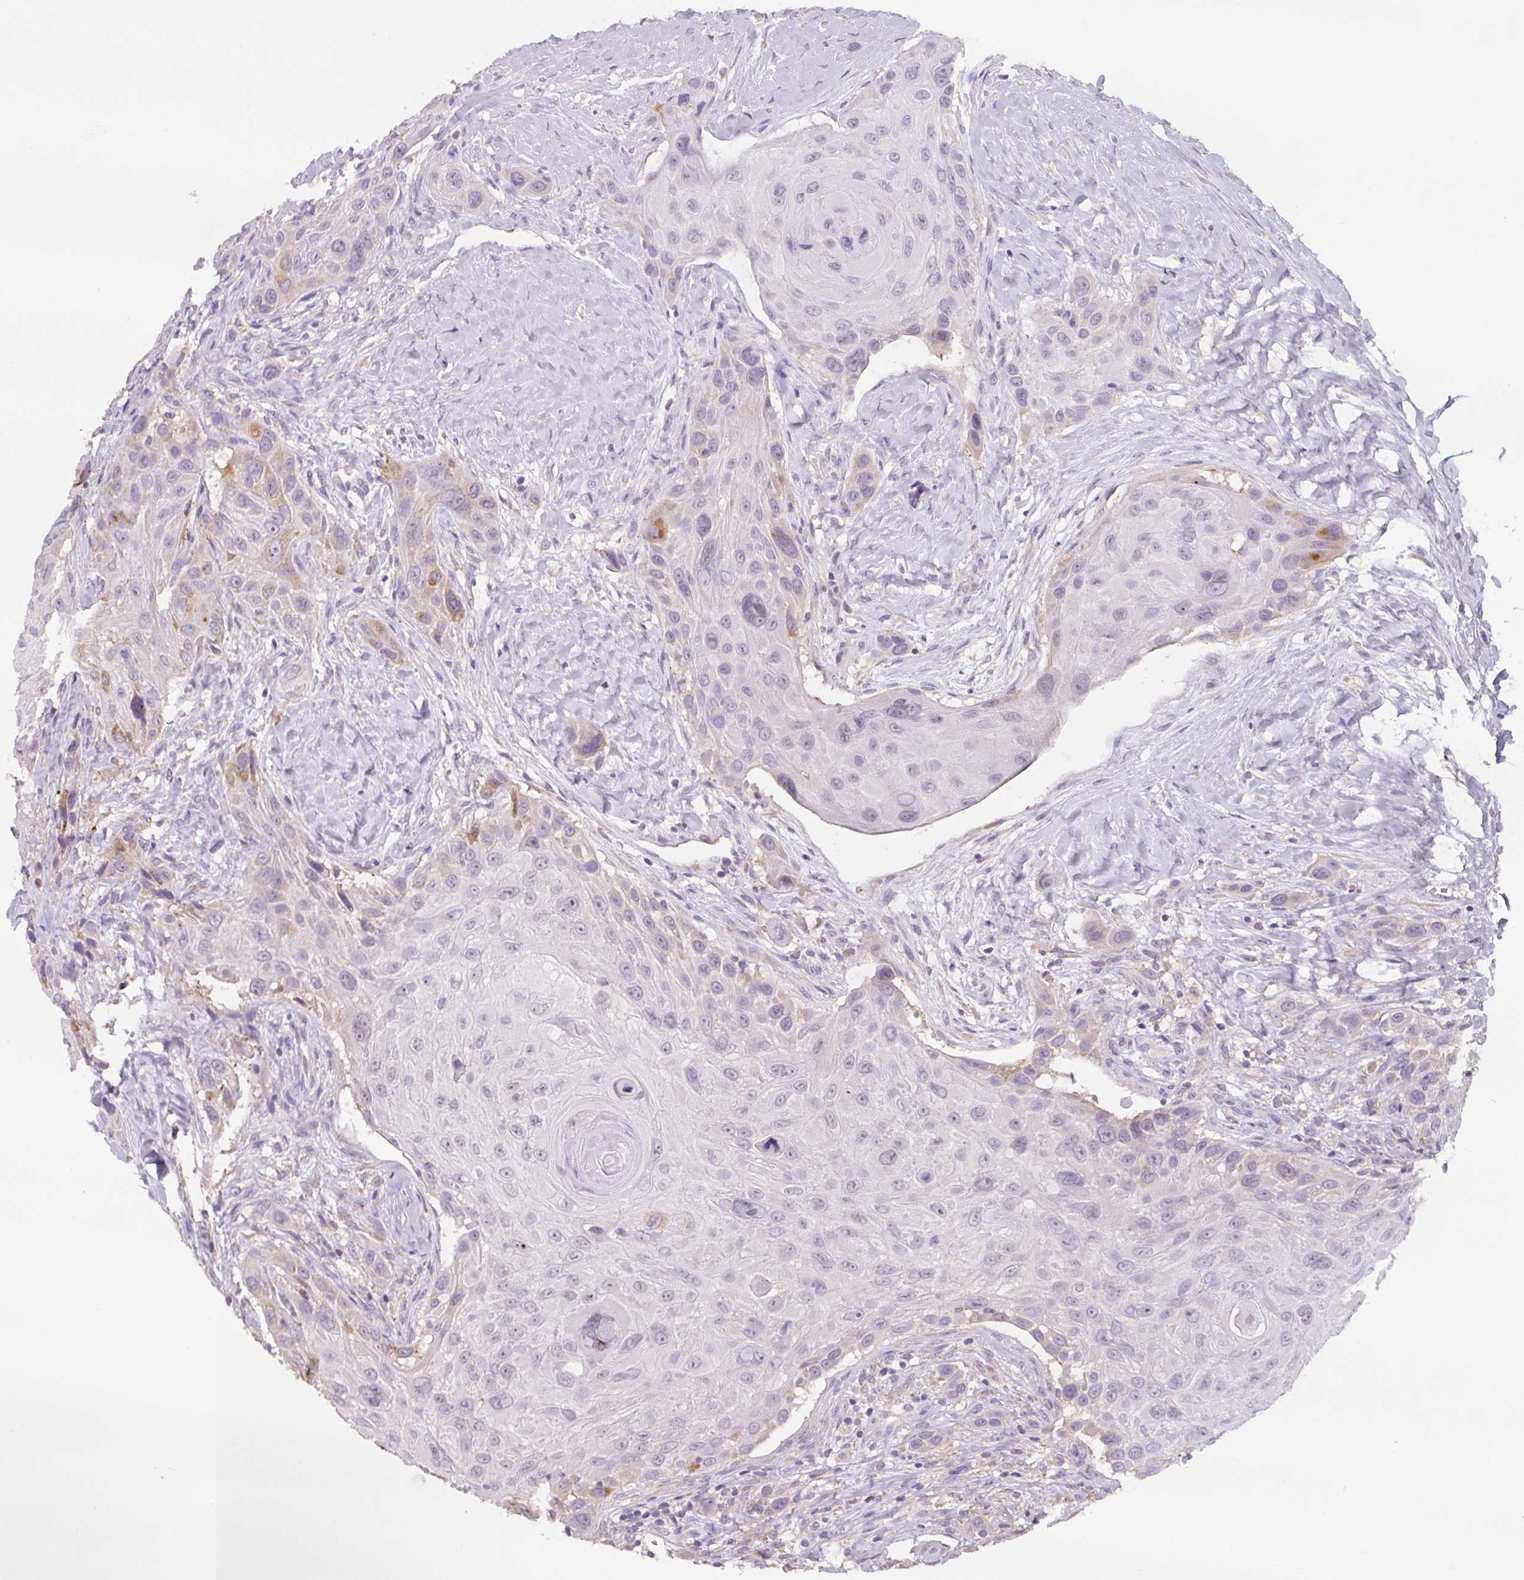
{"staining": {"intensity": "moderate", "quantity": "<25%", "location": "cytoplasmic/membranous"}, "tissue": "head and neck cancer", "cell_type": "Tumor cells", "image_type": "cancer", "snomed": [{"axis": "morphology", "description": "Squamous cell carcinoma, NOS"}, {"axis": "topography", "description": "Head-Neck"}], "caption": "High-power microscopy captured an IHC micrograph of head and neck squamous cell carcinoma, revealing moderate cytoplasmic/membranous positivity in about <25% of tumor cells.", "gene": "FZD5", "patient": {"sex": "male", "age": 81}}